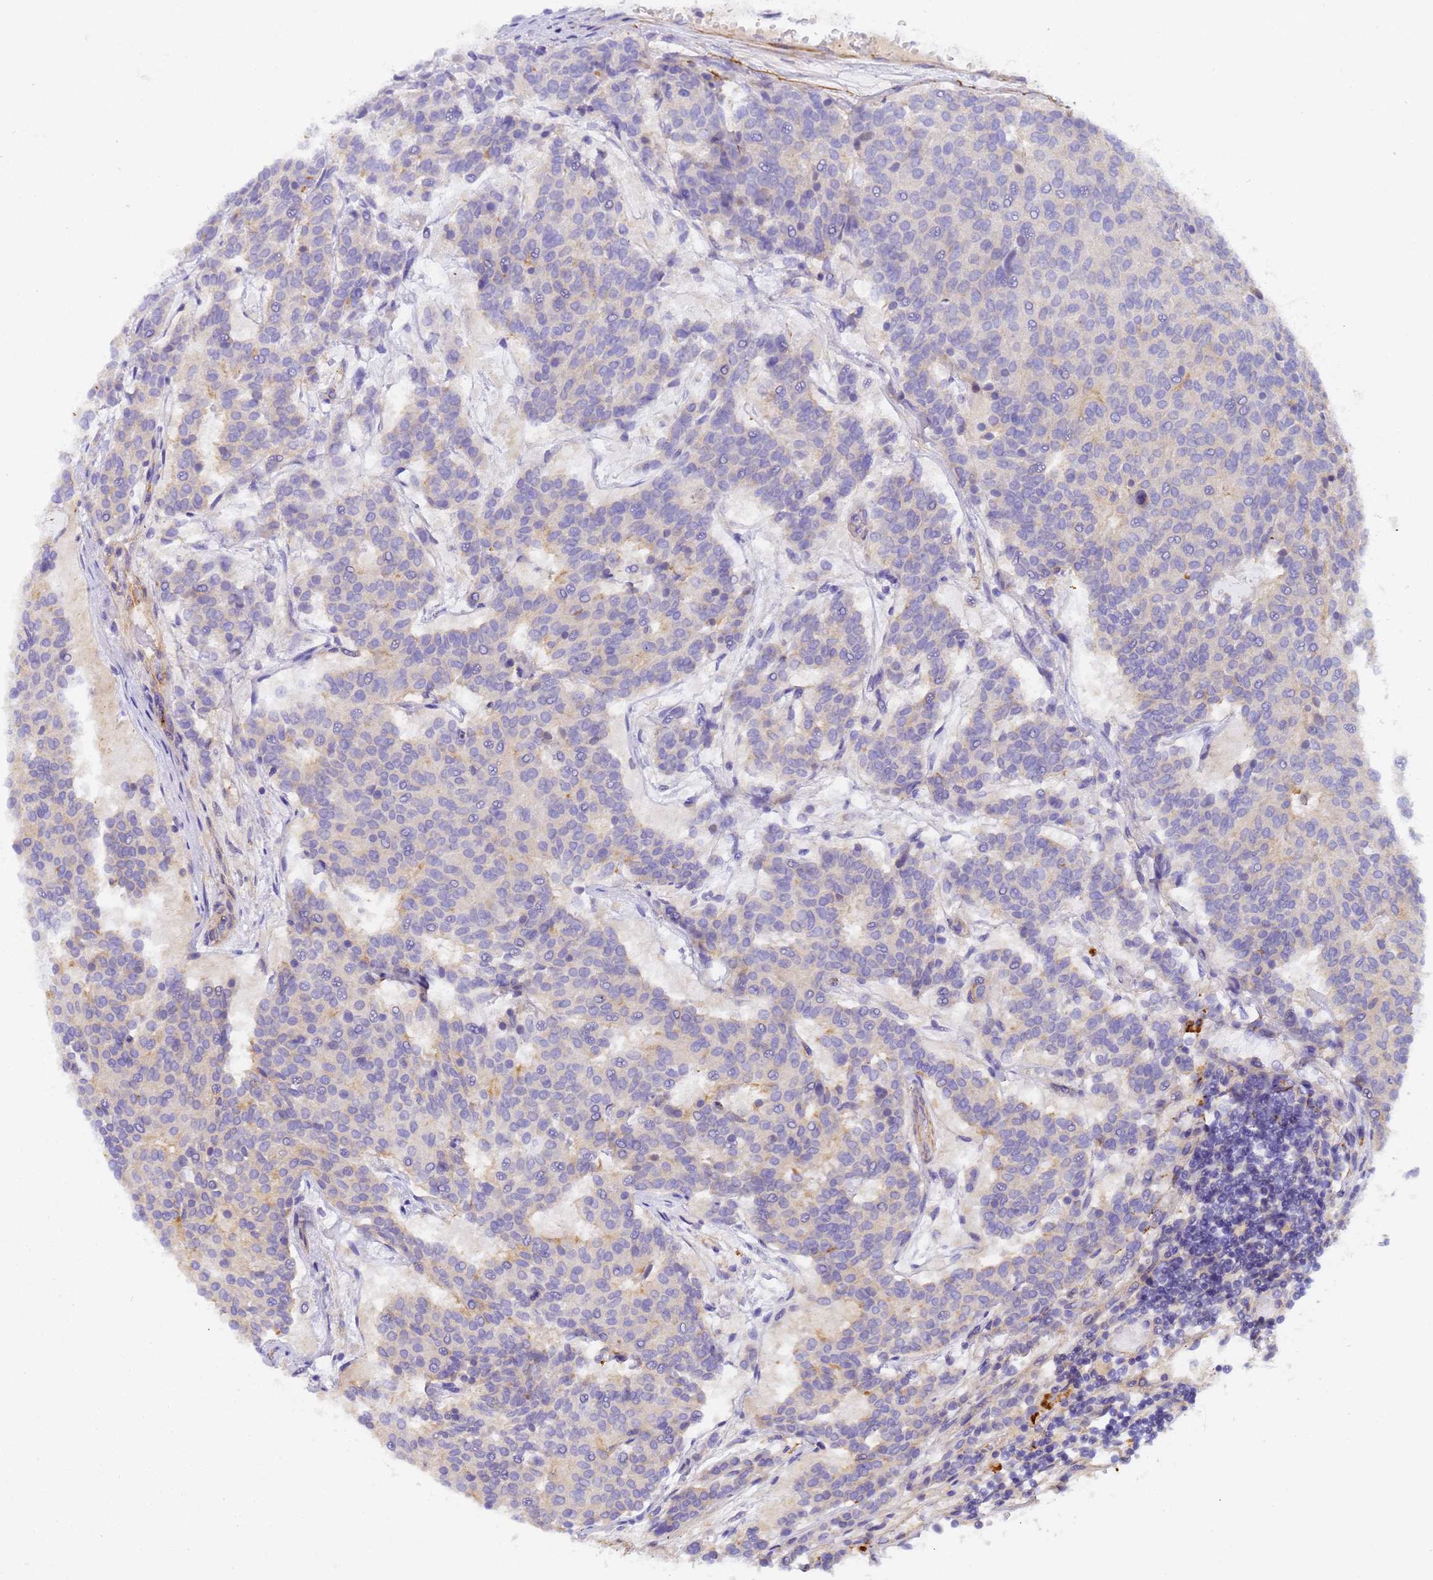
{"staining": {"intensity": "negative", "quantity": "none", "location": "none"}, "tissue": "carcinoid", "cell_type": "Tumor cells", "image_type": "cancer", "snomed": [{"axis": "morphology", "description": "Carcinoid, malignant, NOS"}, {"axis": "topography", "description": "Pancreas"}], "caption": "Immunohistochemistry micrograph of carcinoid stained for a protein (brown), which exhibits no positivity in tumor cells.", "gene": "MYL12A", "patient": {"sex": "female", "age": 54}}